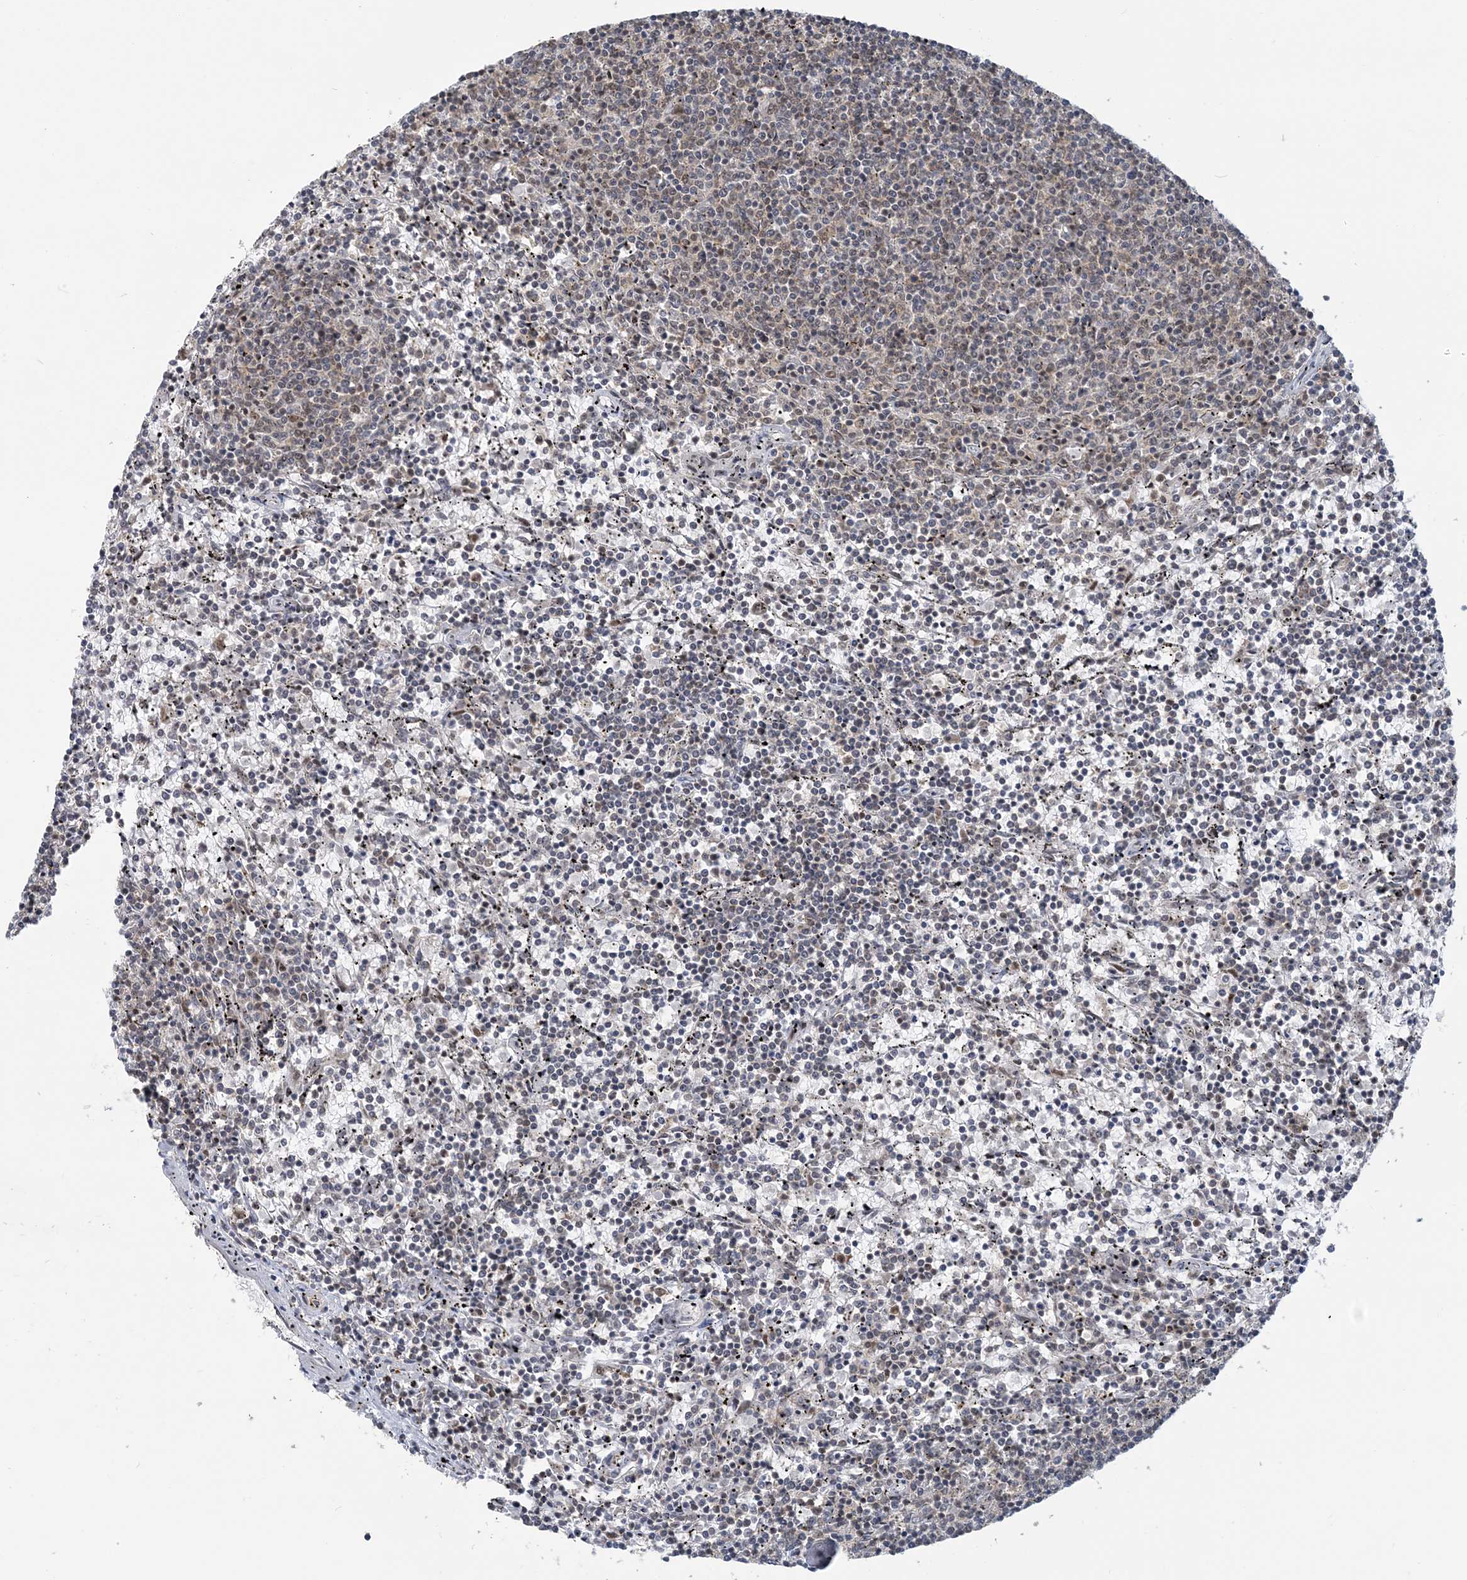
{"staining": {"intensity": "negative", "quantity": "none", "location": "none"}, "tissue": "lymphoma", "cell_type": "Tumor cells", "image_type": "cancer", "snomed": [{"axis": "morphology", "description": "Malignant lymphoma, non-Hodgkin's type, Low grade"}, {"axis": "topography", "description": "Spleen"}], "caption": "Tumor cells are negative for protein expression in human low-grade malignant lymphoma, non-Hodgkin's type.", "gene": "PLRG1", "patient": {"sex": "female", "age": 50}}